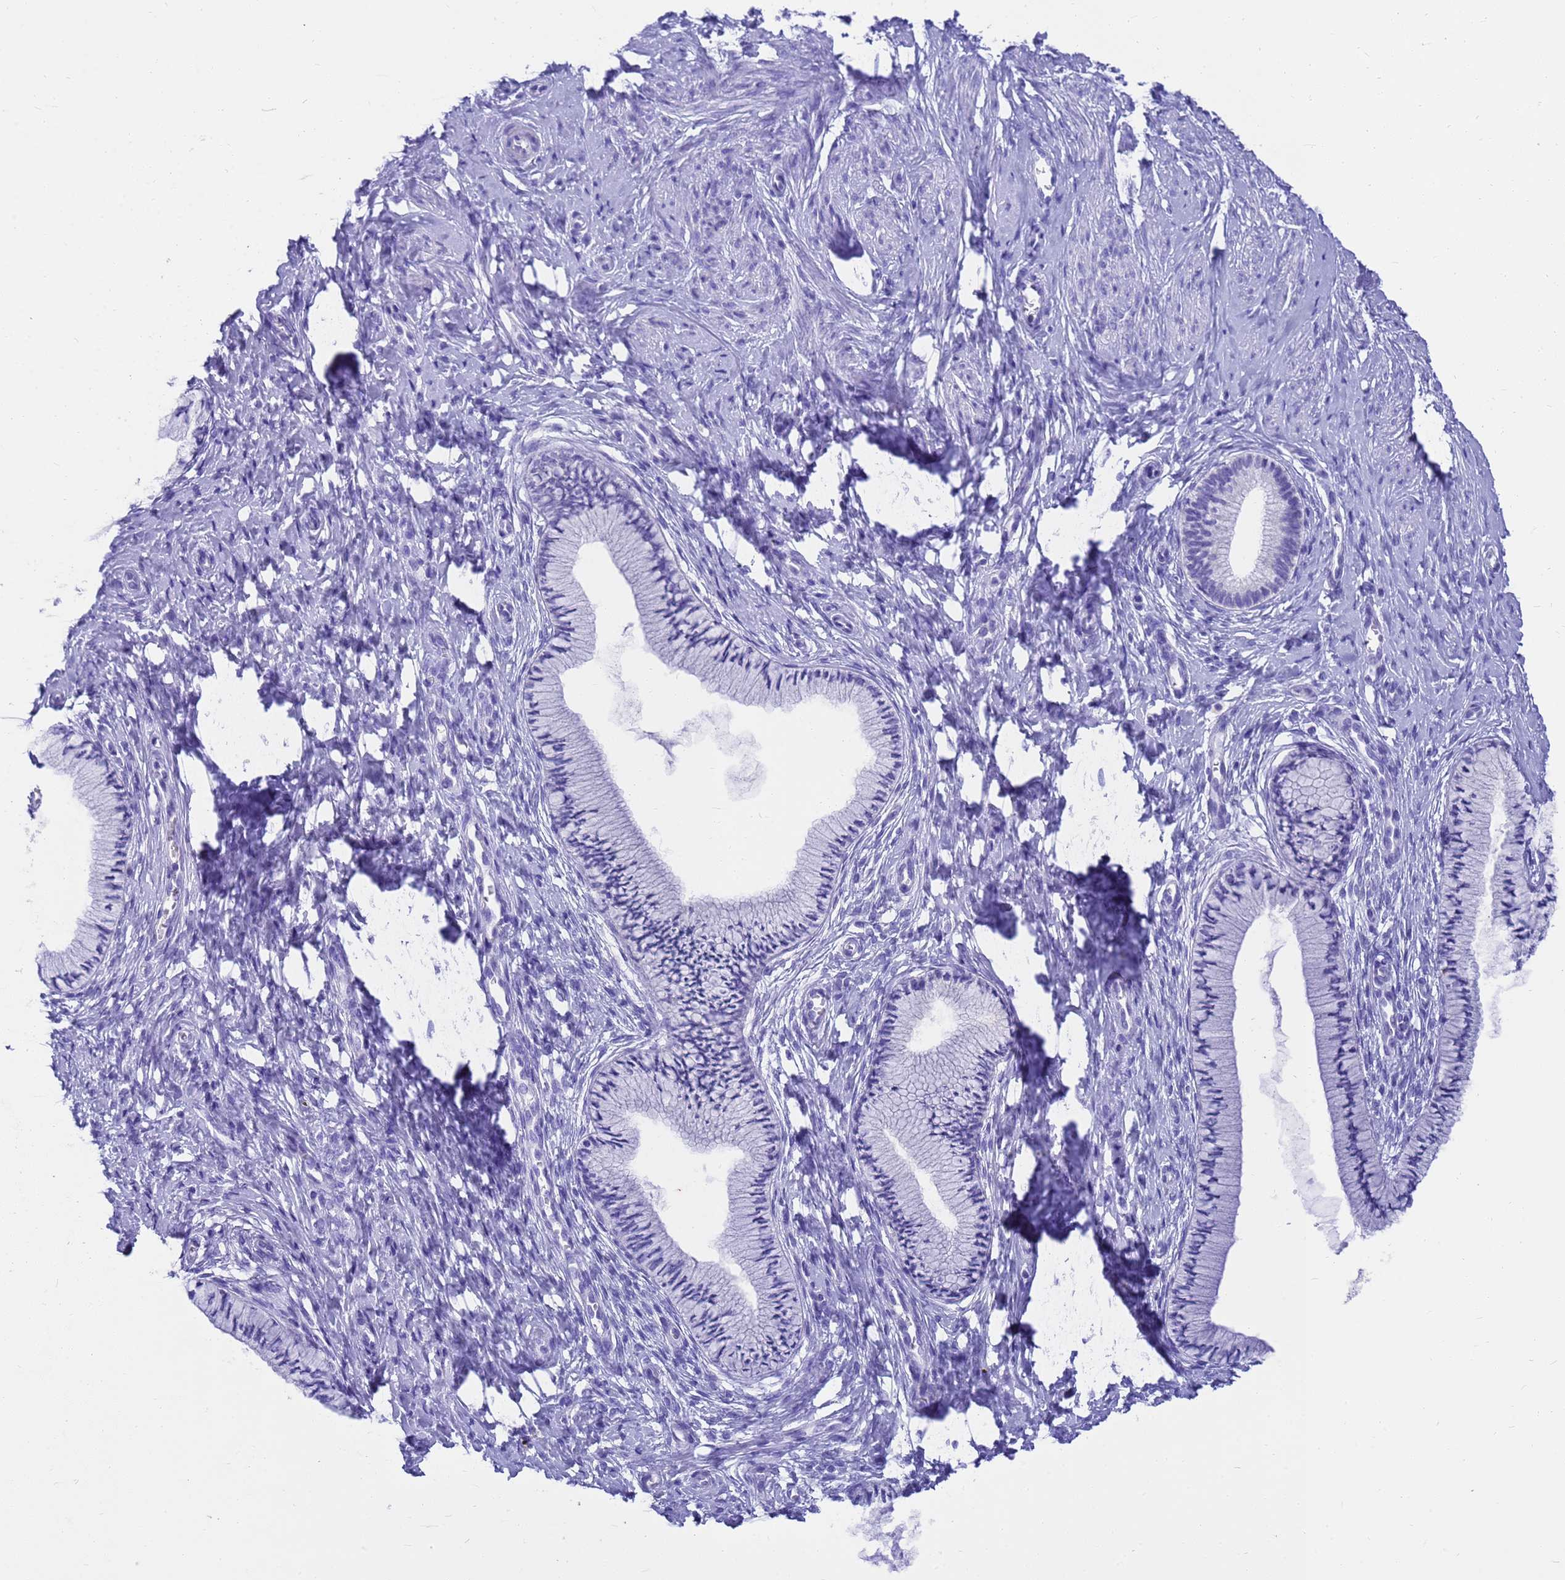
{"staining": {"intensity": "negative", "quantity": "none", "location": "none"}, "tissue": "cervix", "cell_type": "Glandular cells", "image_type": "normal", "snomed": [{"axis": "morphology", "description": "Normal tissue, NOS"}, {"axis": "topography", "description": "Cervix"}], "caption": "Photomicrograph shows no protein staining in glandular cells of unremarkable cervix. (Stains: DAB immunohistochemistry (IHC) with hematoxylin counter stain, Microscopy: brightfield microscopy at high magnification).", "gene": "MS4A13", "patient": {"sex": "female", "age": 36}}